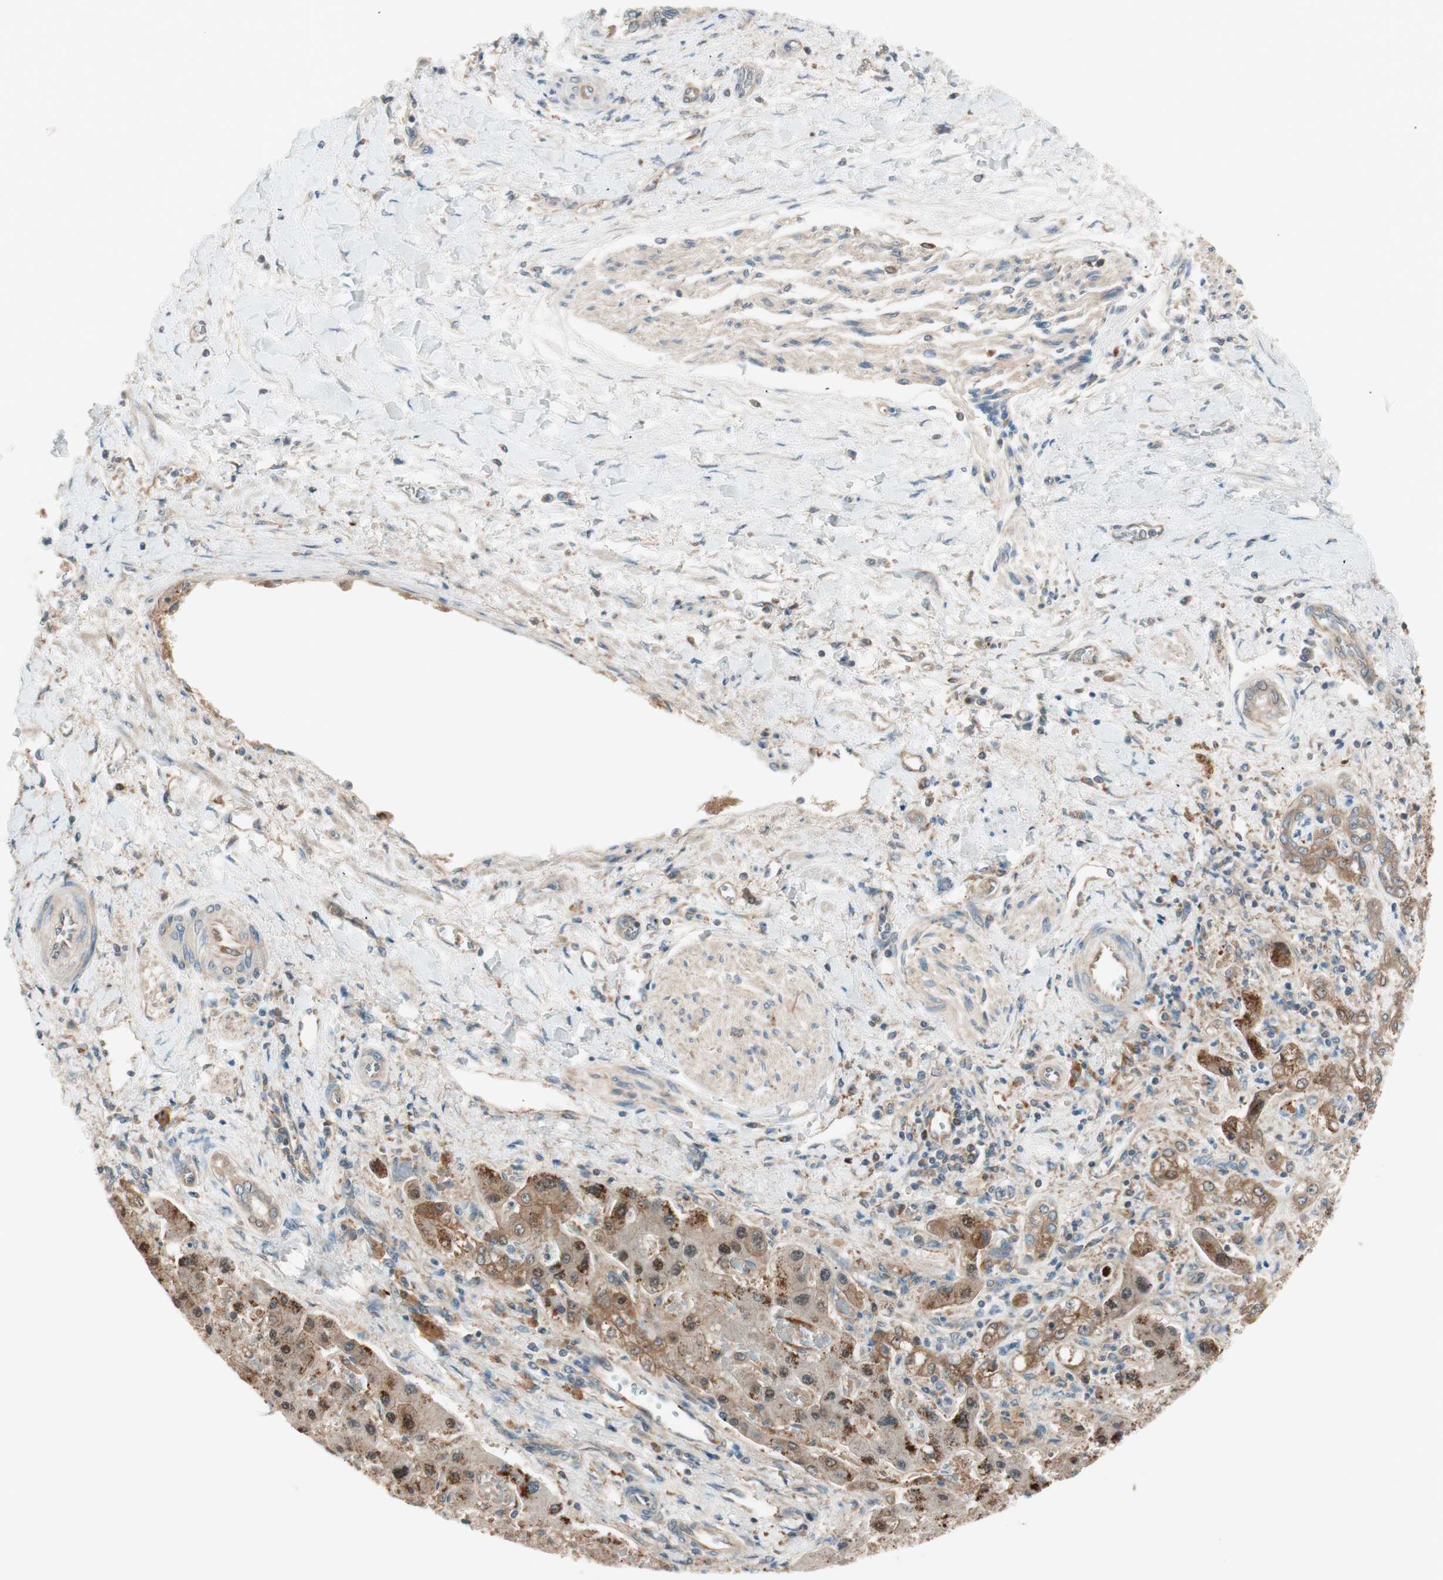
{"staining": {"intensity": "strong", "quantity": "25%-75%", "location": "cytoplasmic/membranous"}, "tissue": "liver cancer", "cell_type": "Tumor cells", "image_type": "cancer", "snomed": [{"axis": "morphology", "description": "Cholangiocarcinoma"}, {"axis": "topography", "description": "Liver"}], "caption": "Cholangiocarcinoma (liver) stained with DAB (3,3'-diaminobenzidine) IHC displays high levels of strong cytoplasmic/membranous expression in approximately 25%-75% of tumor cells.", "gene": "GALT", "patient": {"sex": "male", "age": 50}}